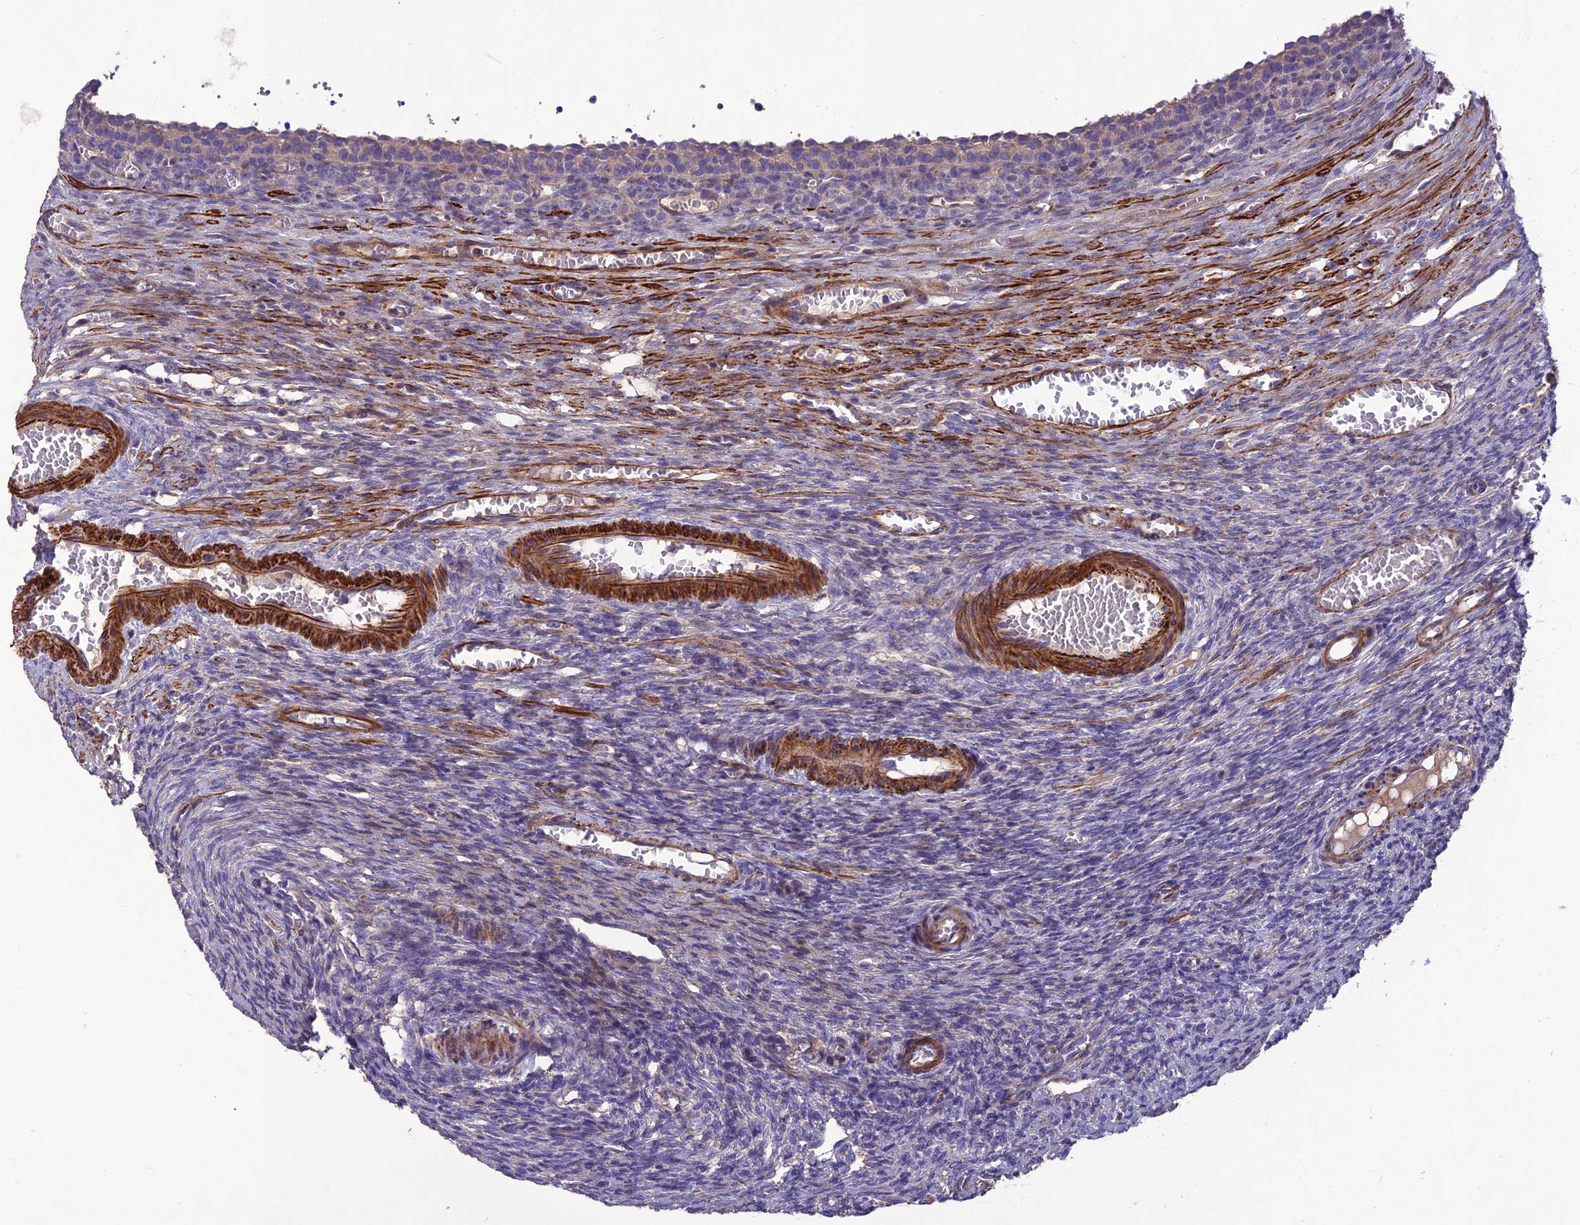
{"staining": {"intensity": "negative", "quantity": "none", "location": "none"}, "tissue": "ovary", "cell_type": "Follicle cells", "image_type": "normal", "snomed": [{"axis": "morphology", "description": "Normal tissue, NOS"}, {"axis": "topography", "description": "Ovary"}], "caption": "Immunohistochemical staining of normal human ovary displays no significant expression in follicle cells.", "gene": "CLUH", "patient": {"sex": "female", "age": 27}}